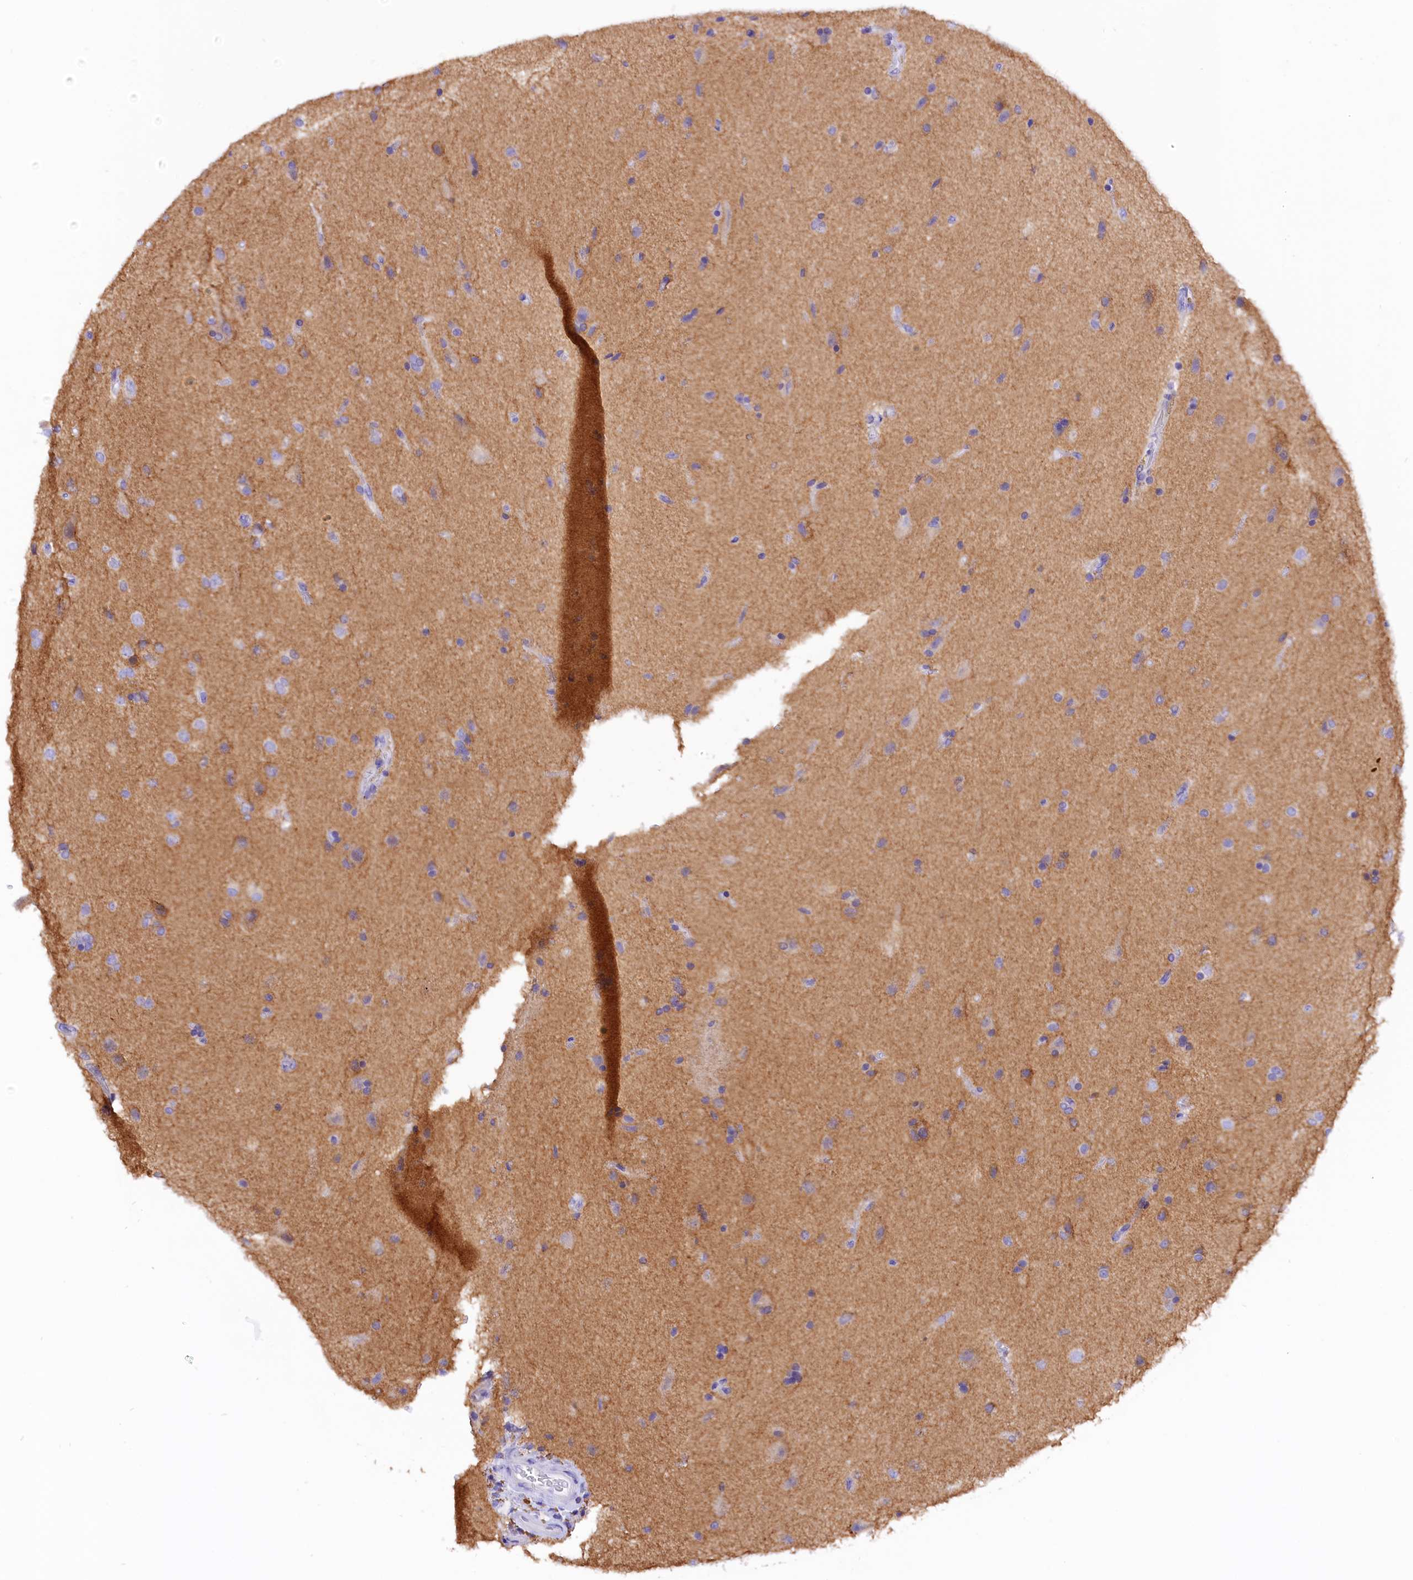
{"staining": {"intensity": "negative", "quantity": "none", "location": "none"}, "tissue": "glioma", "cell_type": "Tumor cells", "image_type": "cancer", "snomed": [{"axis": "morphology", "description": "Glioma, malignant, High grade"}, {"axis": "topography", "description": "Brain"}], "caption": "Tumor cells are negative for protein expression in human glioma.", "gene": "COL6A5", "patient": {"sex": "male", "age": 72}}